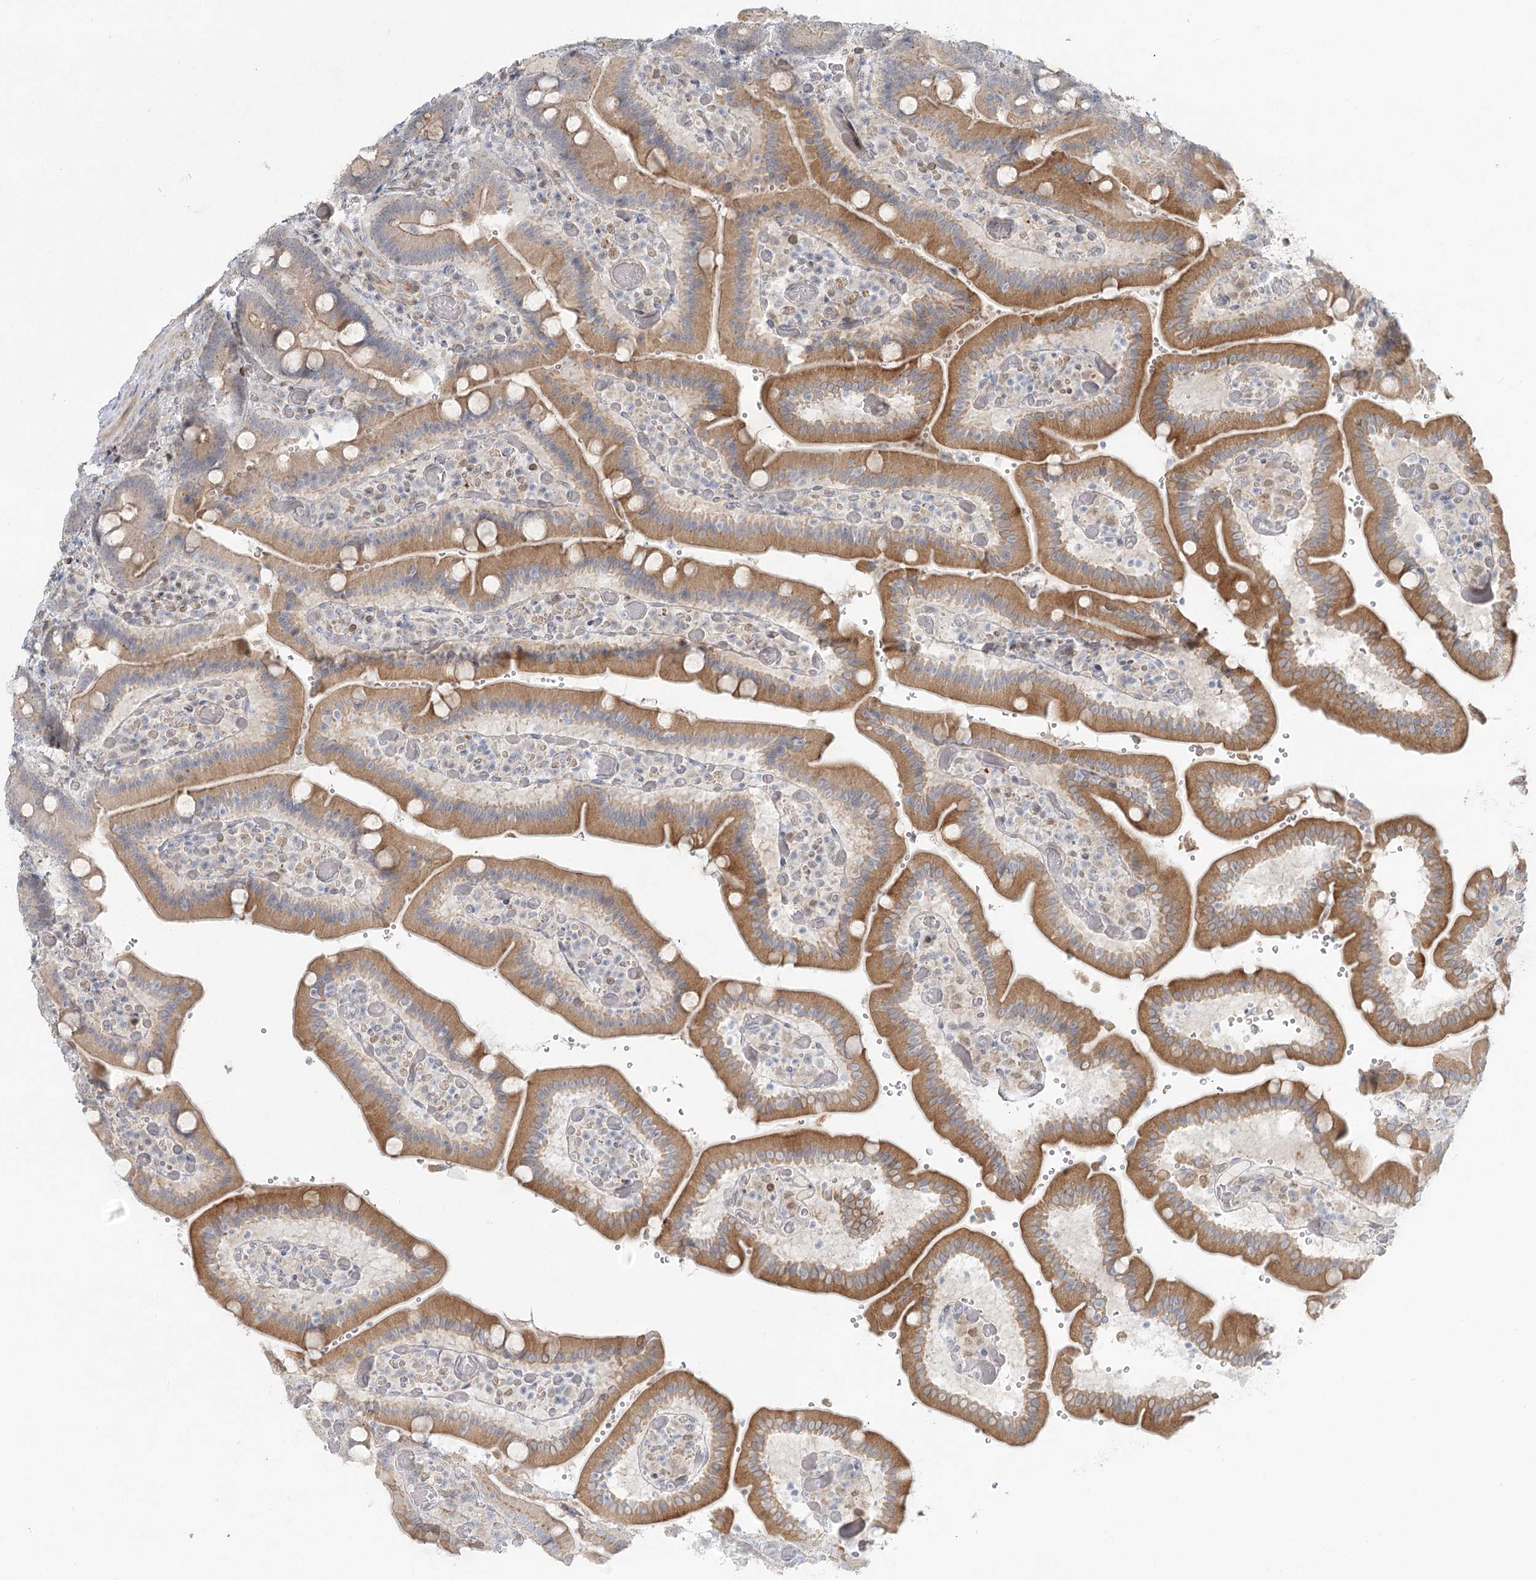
{"staining": {"intensity": "moderate", "quantity": "25%-75%", "location": "cytoplasmic/membranous"}, "tissue": "duodenum", "cell_type": "Glandular cells", "image_type": "normal", "snomed": [{"axis": "morphology", "description": "Normal tissue, NOS"}, {"axis": "topography", "description": "Duodenum"}], "caption": "Immunohistochemical staining of normal human duodenum shows medium levels of moderate cytoplasmic/membranous expression in about 25%-75% of glandular cells.", "gene": "LRP2BP", "patient": {"sex": "female", "age": 62}}